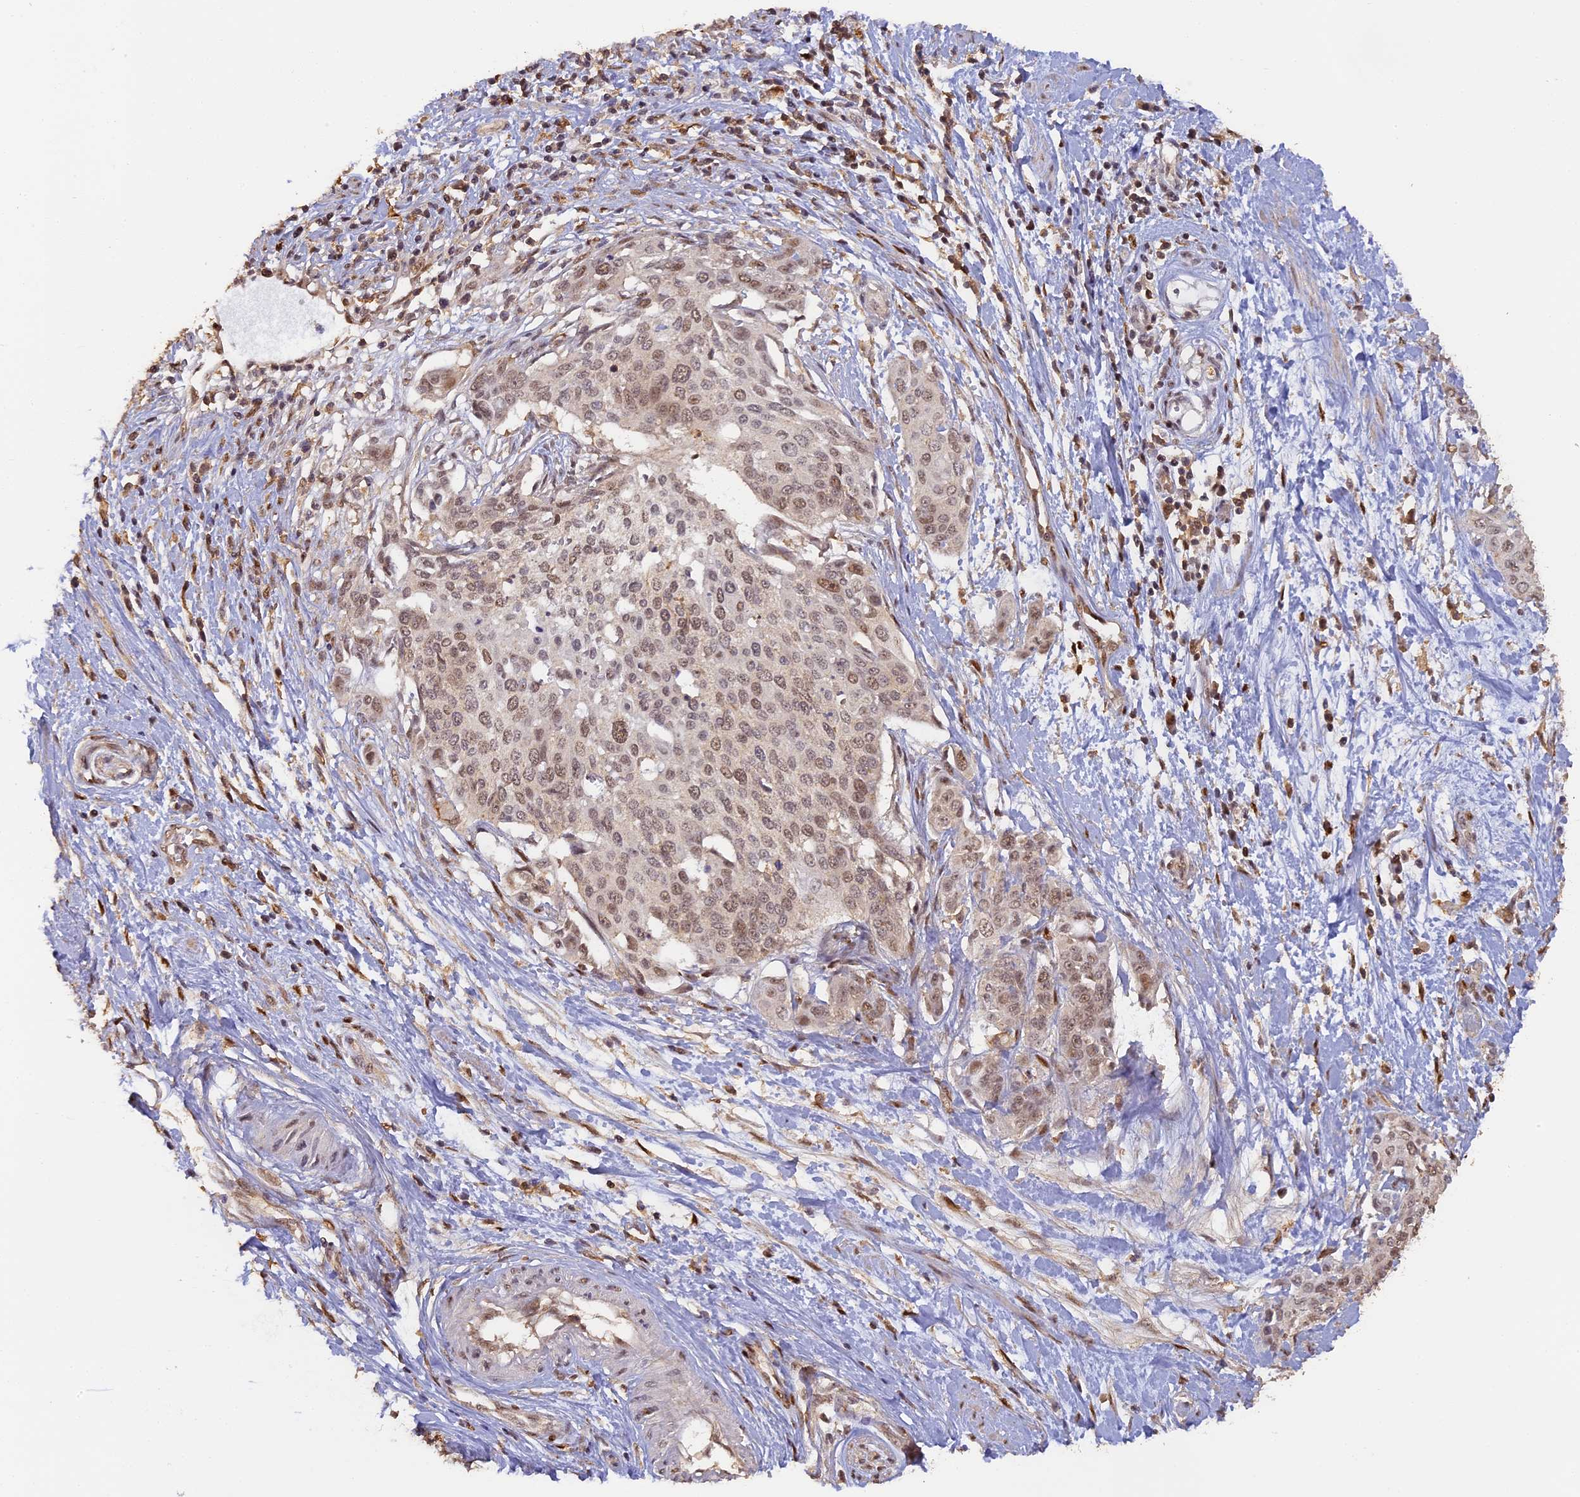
{"staining": {"intensity": "moderate", "quantity": ">75%", "location": "nuclear"}, "tissue": "cervical cancer", "cell_type": "Tumor cells", "image_type": "cancer", "snomed": [{"axis": "morphology", "description": "Squamous cell carcinoma, NOS"}, {"axis": "topography", "description": "Cervix"}], "caption": "About >75% of tumor cells in human cervical cancer (squamous cell carcinoma) display moderate nuclear protein staining as visualized by brown immunohistochemical staining.", "gene": "MYBL2", "patient": {"sex": "female", "age": 44}}